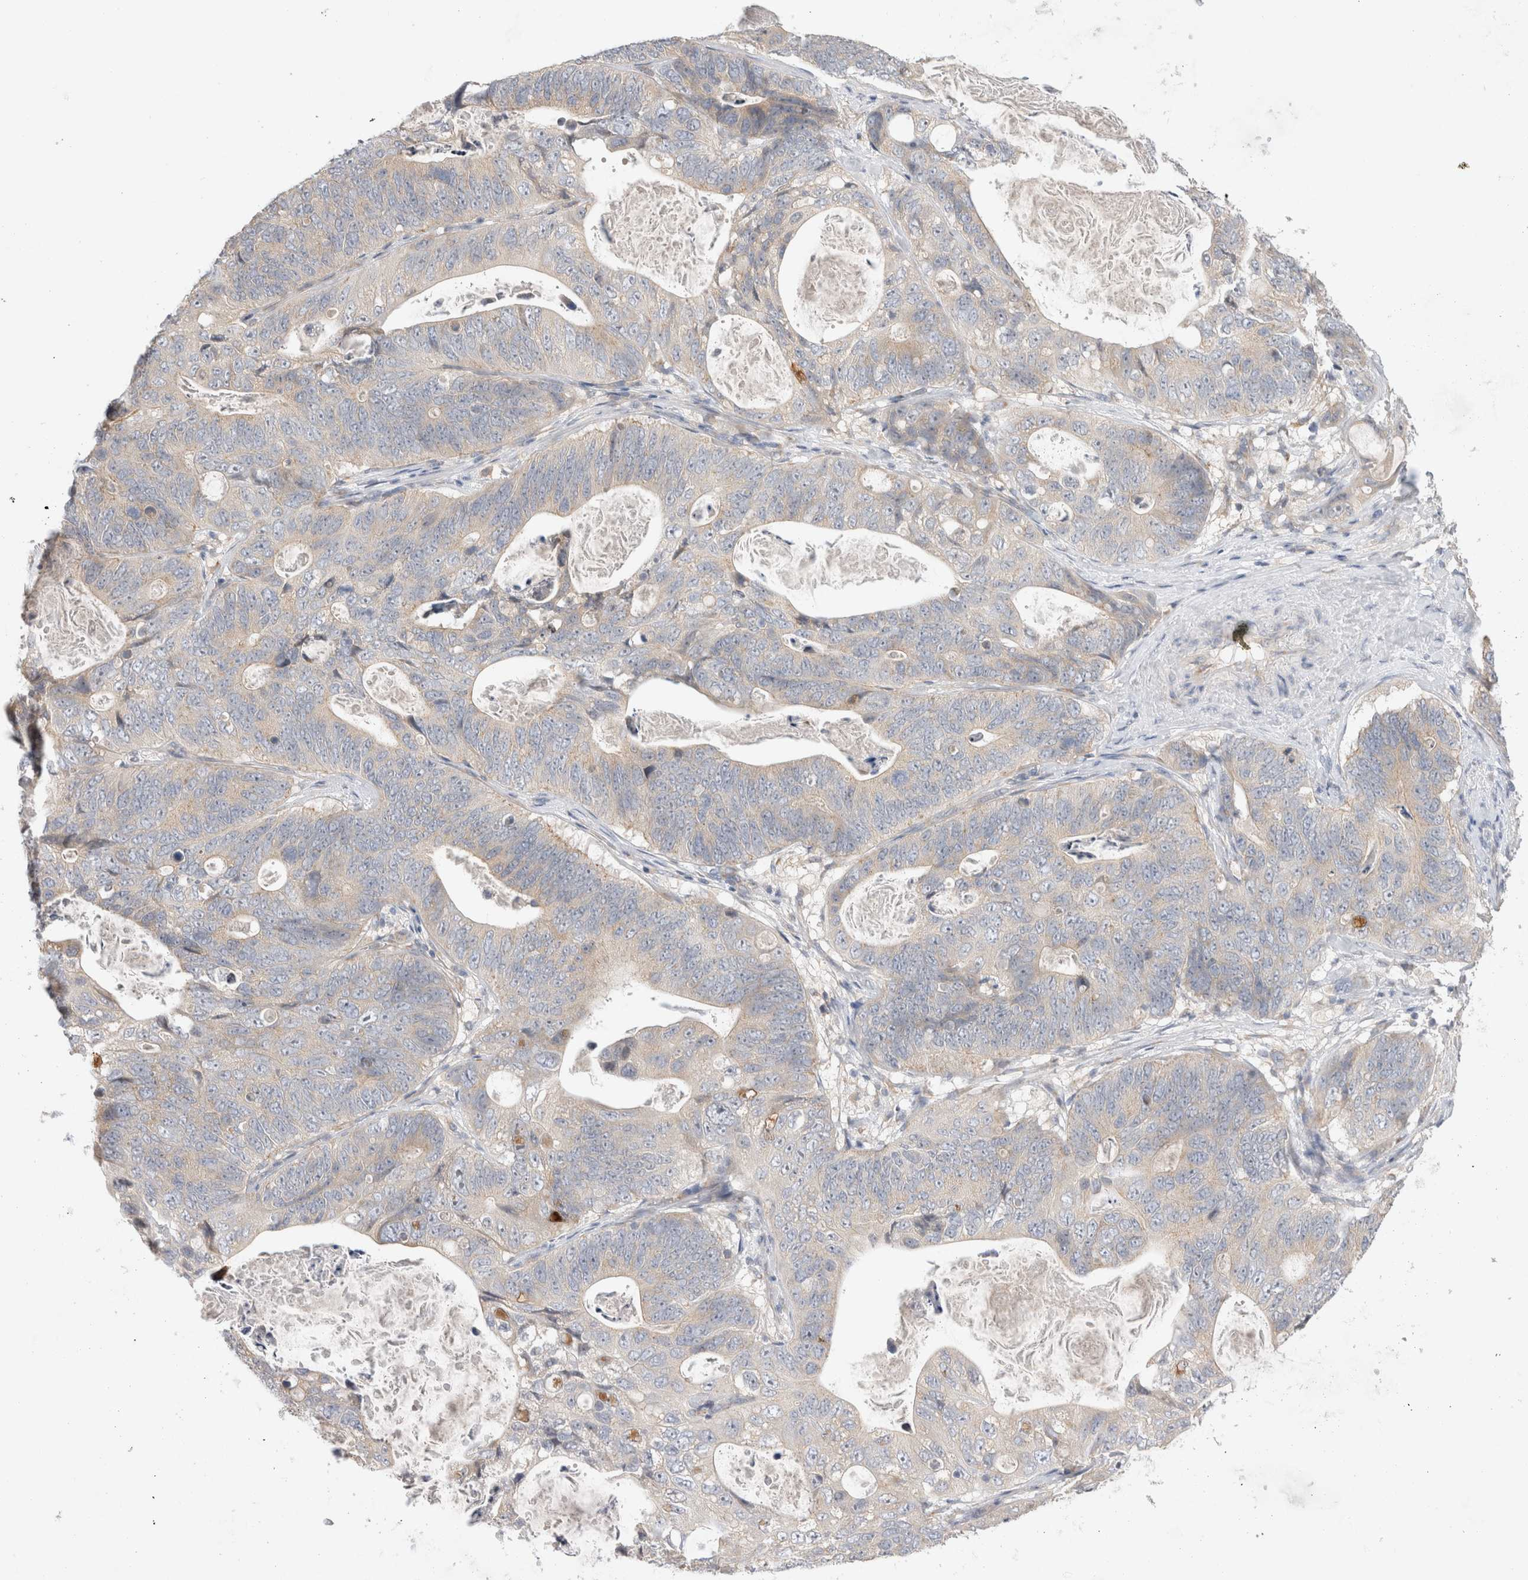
{"staining": {"intensity": "negative", "quantity": "none", "location": "none"}, "tissue": "stomach cancer", "cell_type": "Tumor cells", "image_type": "cancer", "snomed": [{"axis": "morphology", "description": "Normal tissue, NOS"}, {"axis": "morphology", "description": "Adenocarcinoma, NOS"}, {"axis": "topography", "description": "Stomach"}], "caption": "Tumor cells show no significant protein expression in adenocarcinoma (stomach). Nuclei are stained in blue.", "gene": "NEDD4L", "patient": {"sex": "female", "age": 89}}